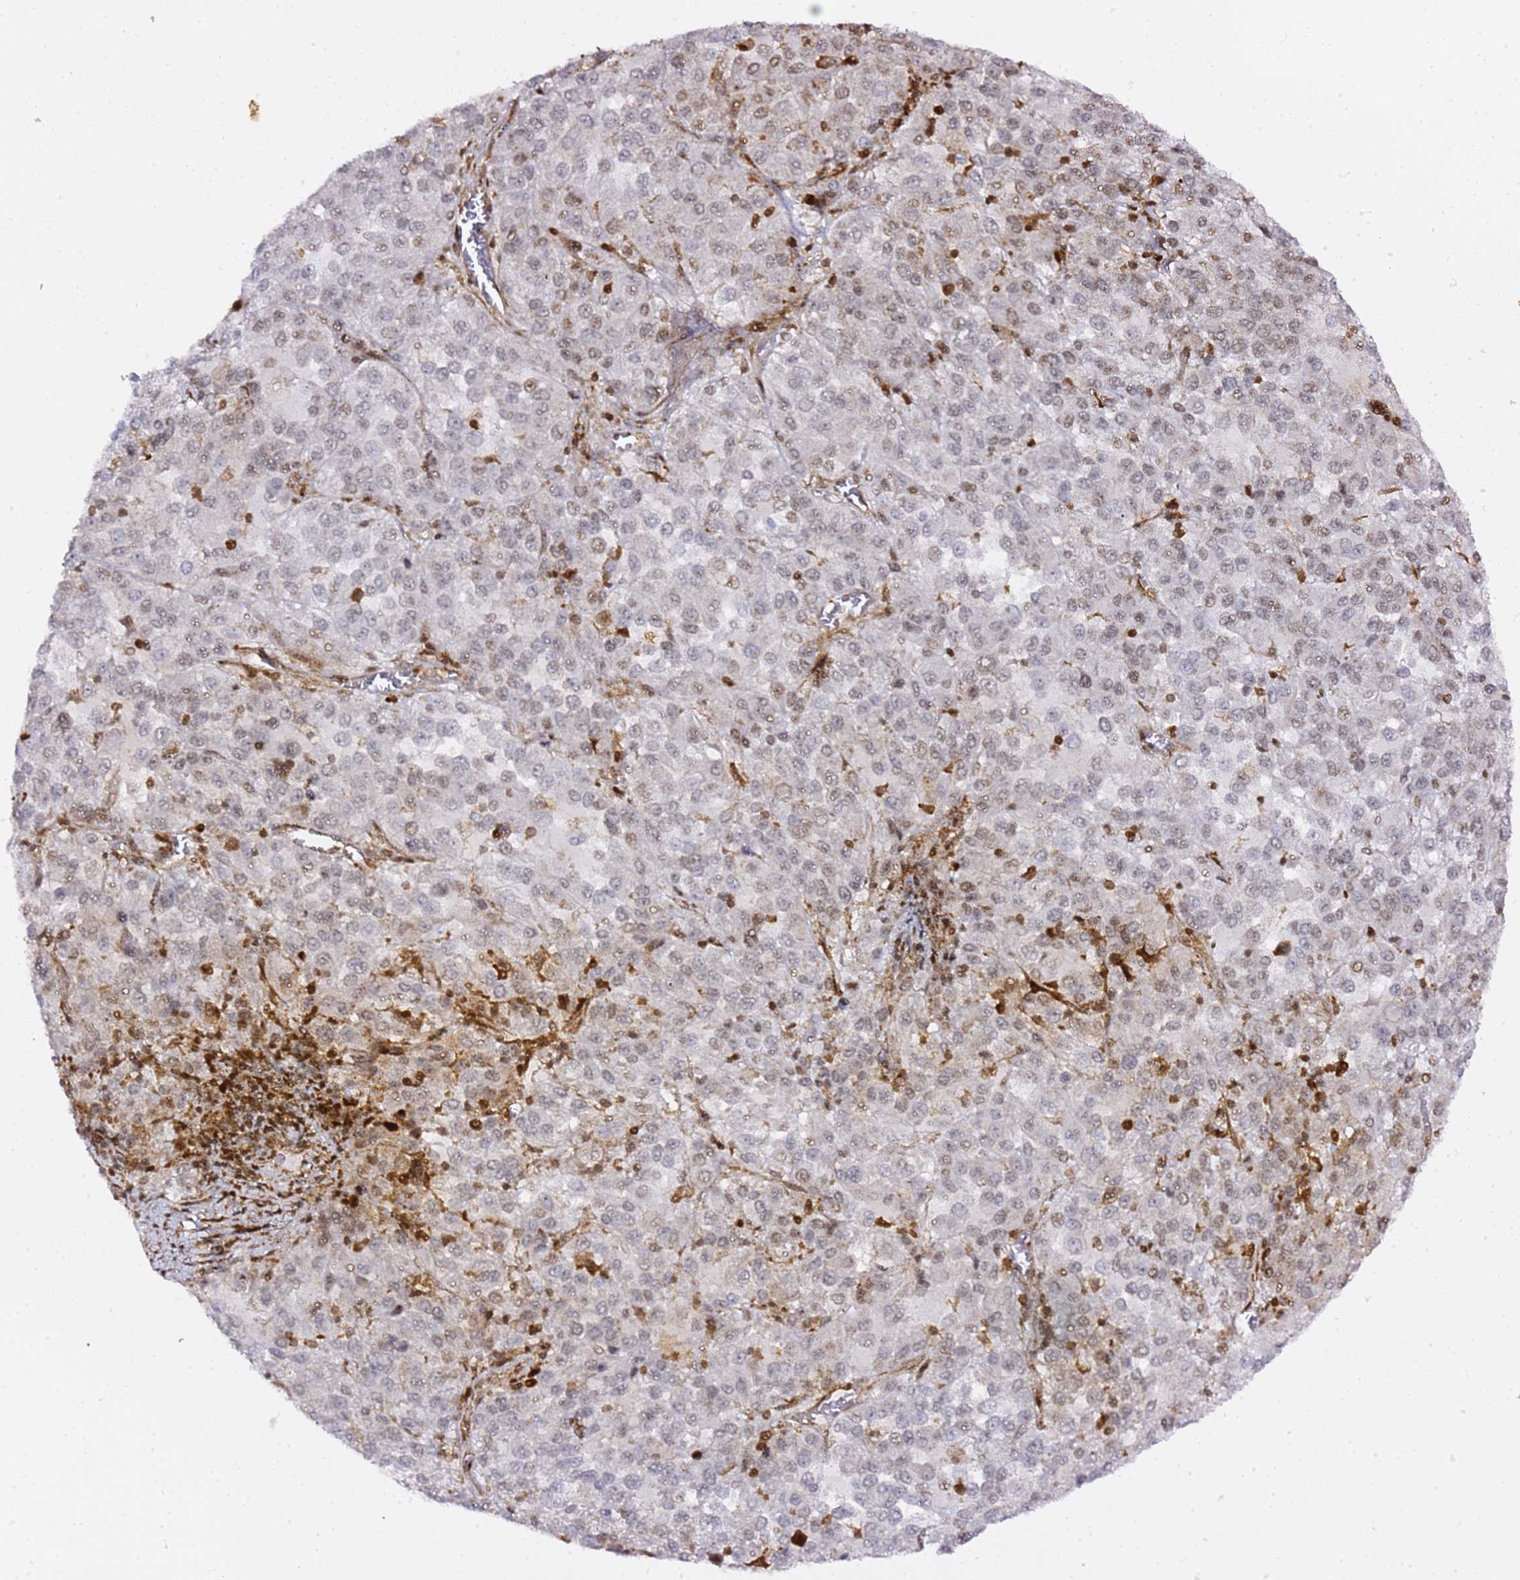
{"staining": {"intensity": "weak", "quantity": "<25%", "location": "nuclear"}, "tissue": "melanoma", "cell_type": "Tumor cells", "image_type": "cancer", "snomed": [{"axis": "morphology", "description": "Malignant melanoma, Metastatic site"}, {"axis": "topography", "description": "Lung"}], "caption": "Micrograph shows no significant protein positivity in tumor cells of malignant melanoma (metastatic site). (IHC, brightfield microscopy, high magnification).", "gene": "GBP2", "patient": {"sex": "male", "age": 64}}